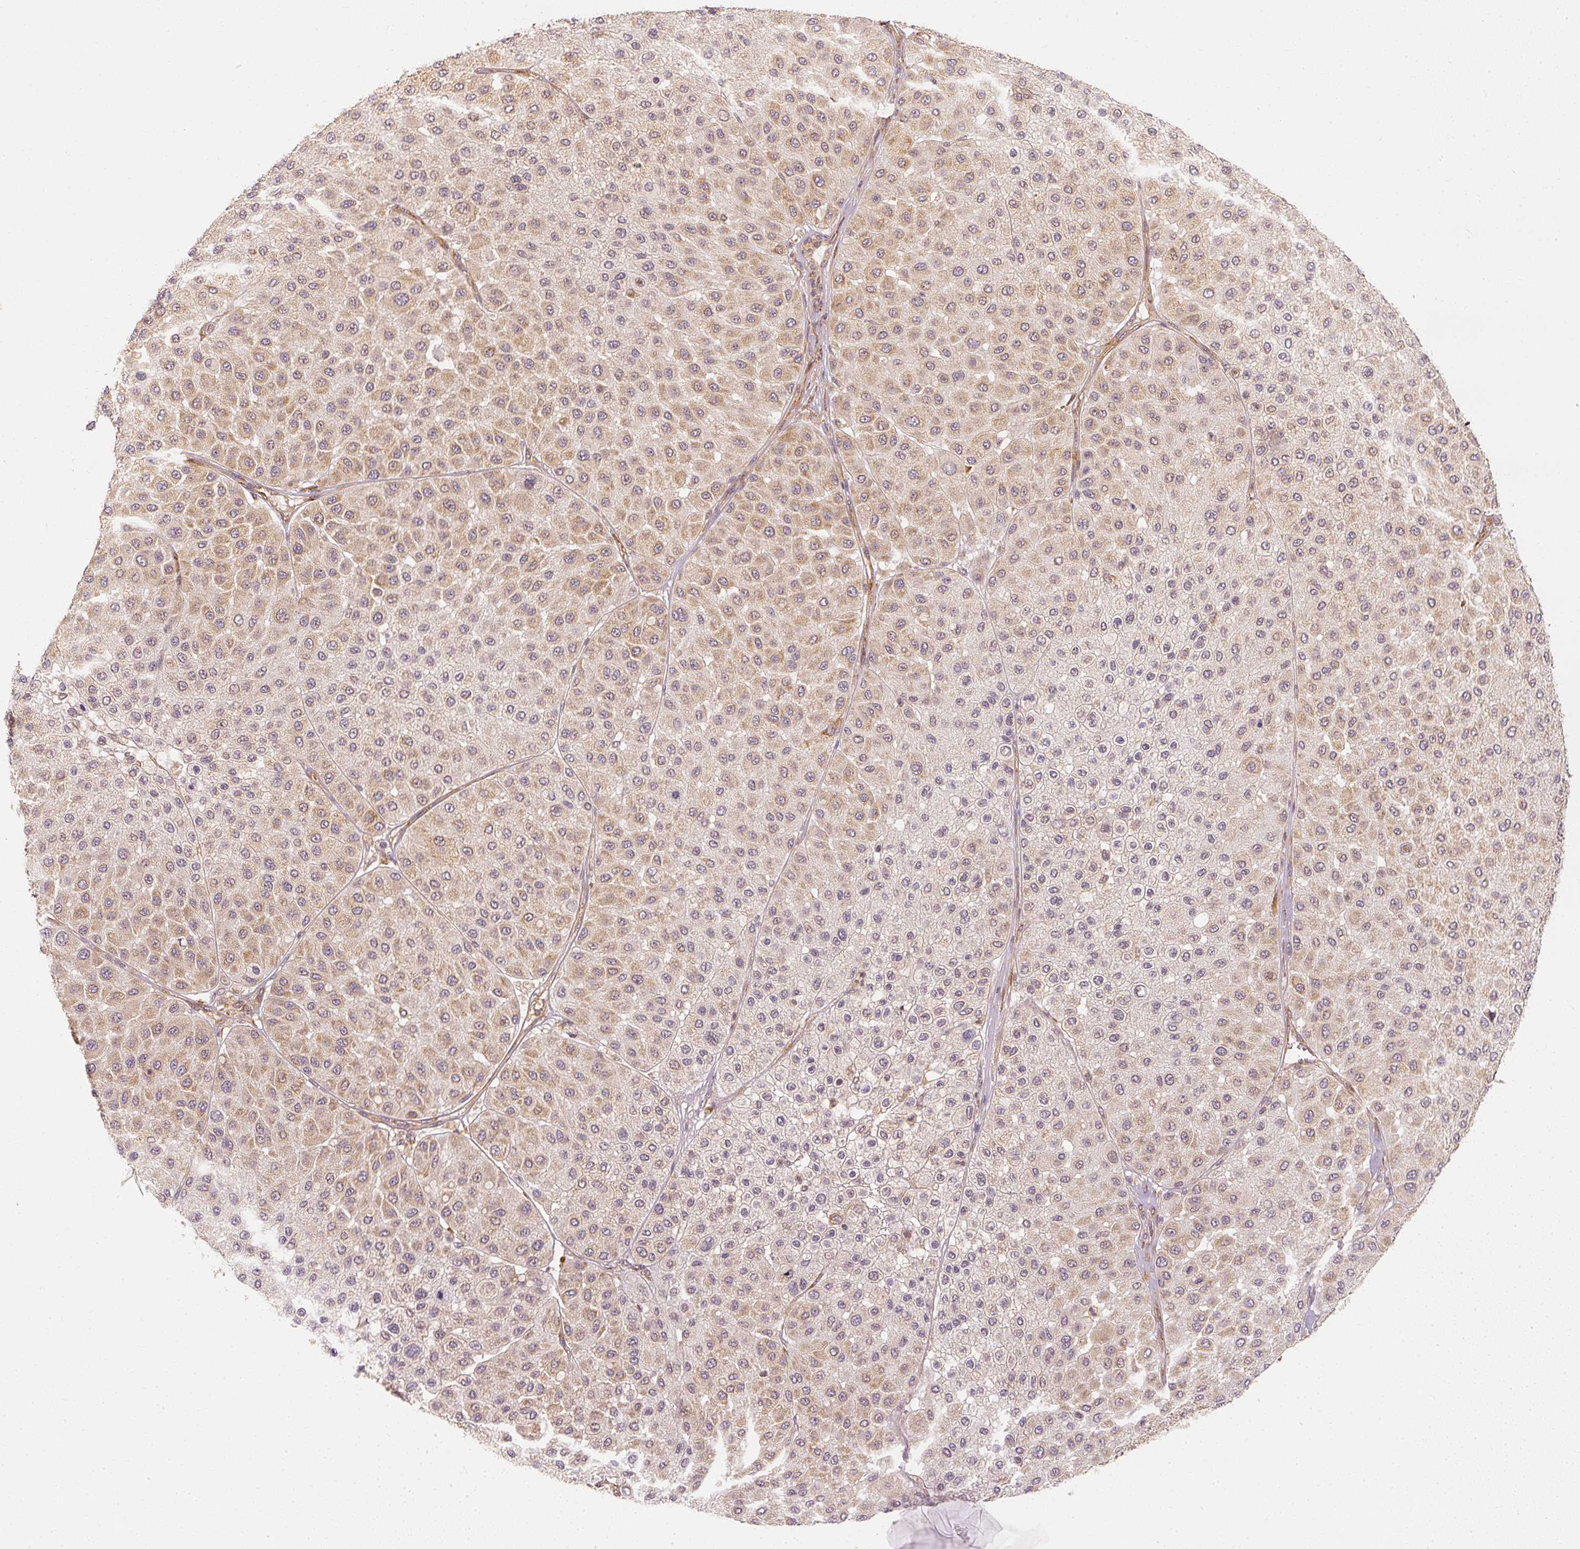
{"staining": {"intensity": "weak", "quantity": "25%-75%", "location": "cytoplasmic/membranous"}, "tissue": "melanoma", "cell_type": "Tumor cells", "image_type": "cancer", "snomed": [{"axis": "morphology", "description": "Malignant melanoma, Metastatic site"}, {"axis": "topography", "description": "Smooth muscle"}], "caption": "Approximately 25%-75% of tumor cells in malignant melanoma (metastatic site) exhibit weak cytoplasmic/membranous protein expression as visualized by brown immunohistochemical staining.", "gene": "EEF1A2", "patient": {"sex": "male", "age": 41}}